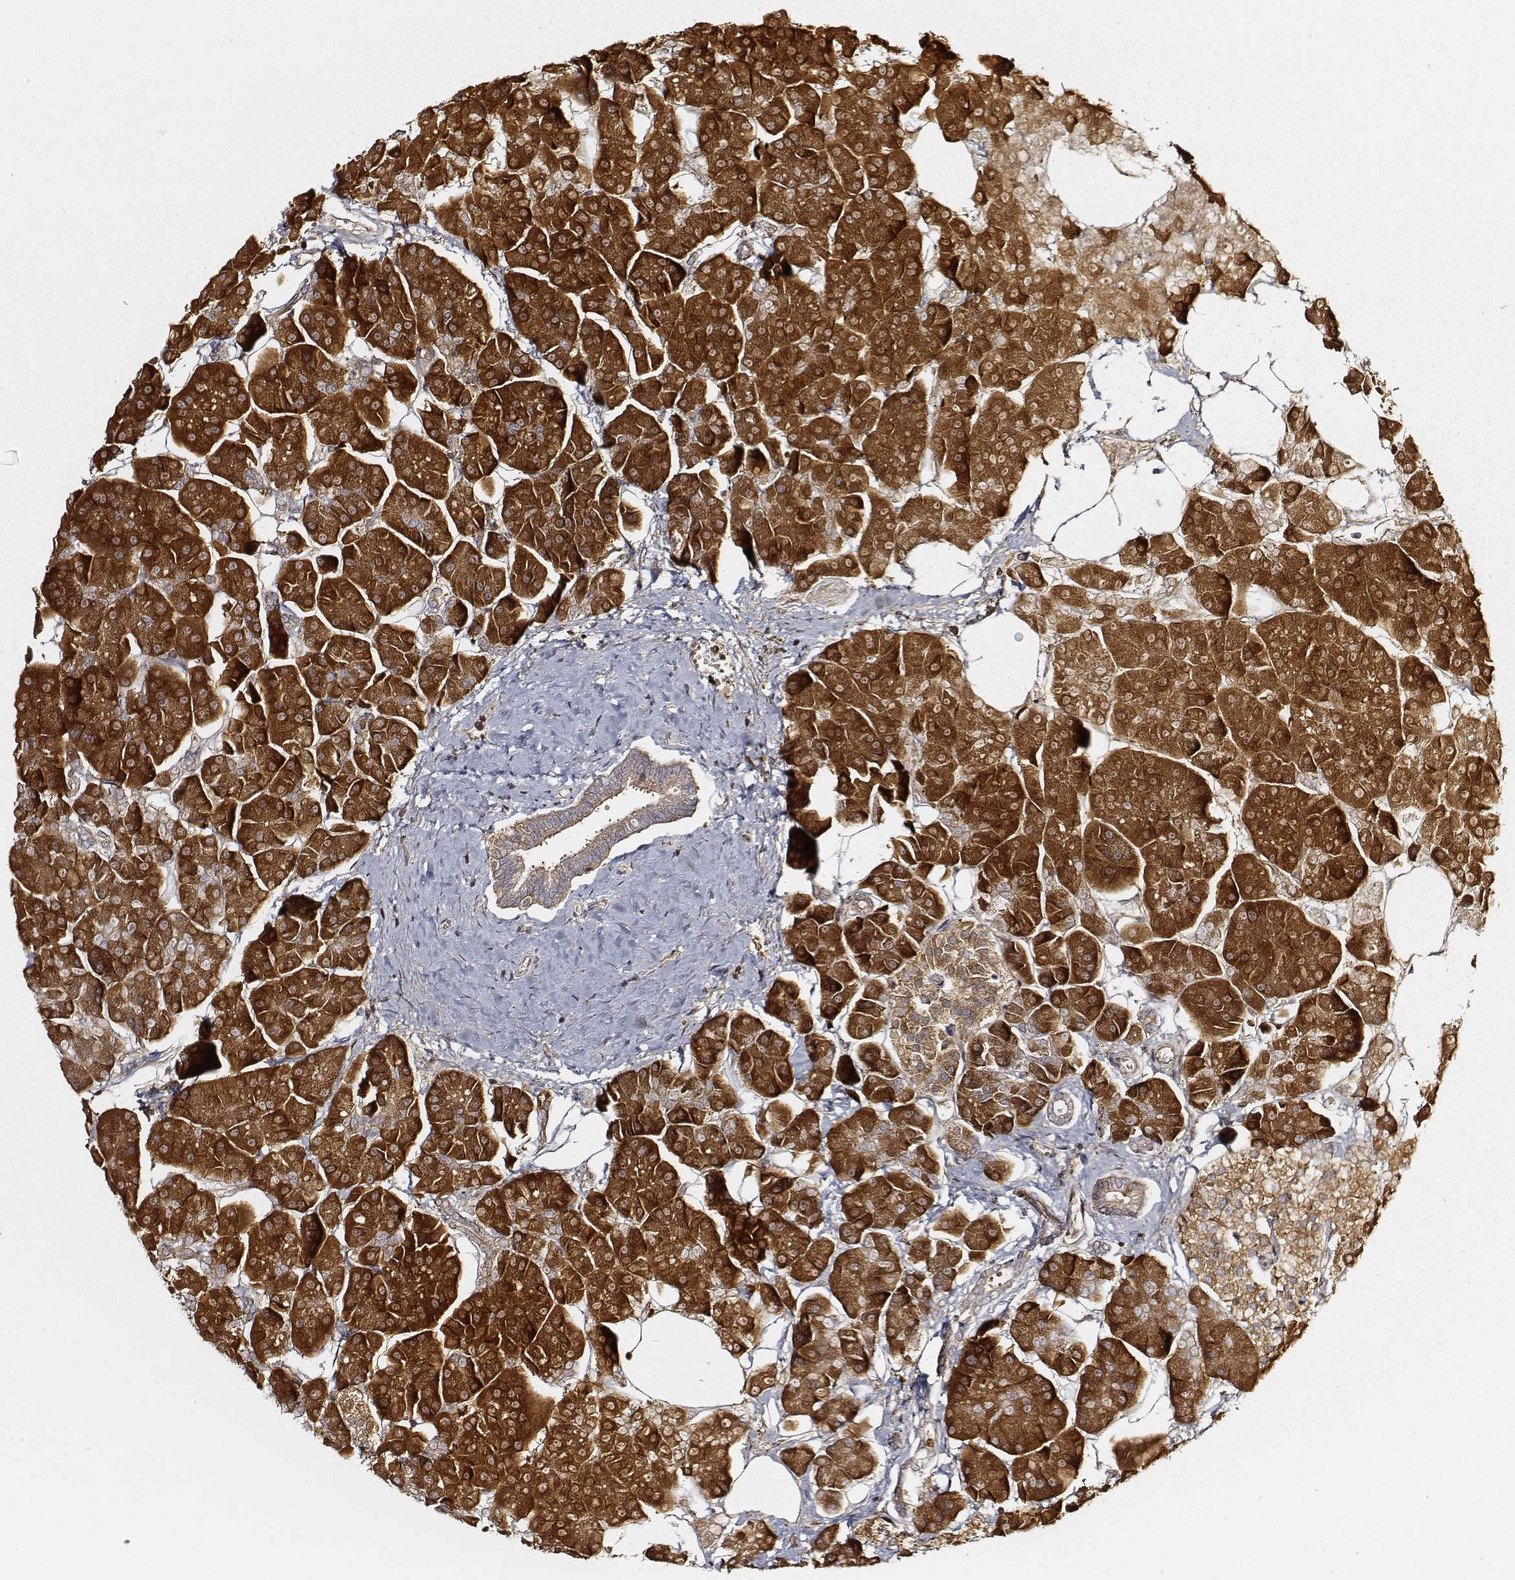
{"staining": {"intensity": "strong", "quantity": ">75%", "location": "cytoplasmic/membranous"}, "tissue": "pancreas", "cell_type": "Exocrine glandular cells", "image_type": "normal", "snomed": [{"axis": "morphology", "description": "Normal tissue, NOS"}, {"axis": "topography", "description": "Adipose tissue"}, {"axis": "topography", "description": "Pancreas"}, {"axis": "topography", "description": "Peripheral nerve tissue"}], "caption": "Protein staining of unremarkable pancreas exhibits strong cytoplasmic/membranous staining in approximately >75% of exocrine glandular cells.", "gene": "CARS1", "patient": {"sex": "female", "age": 58}}